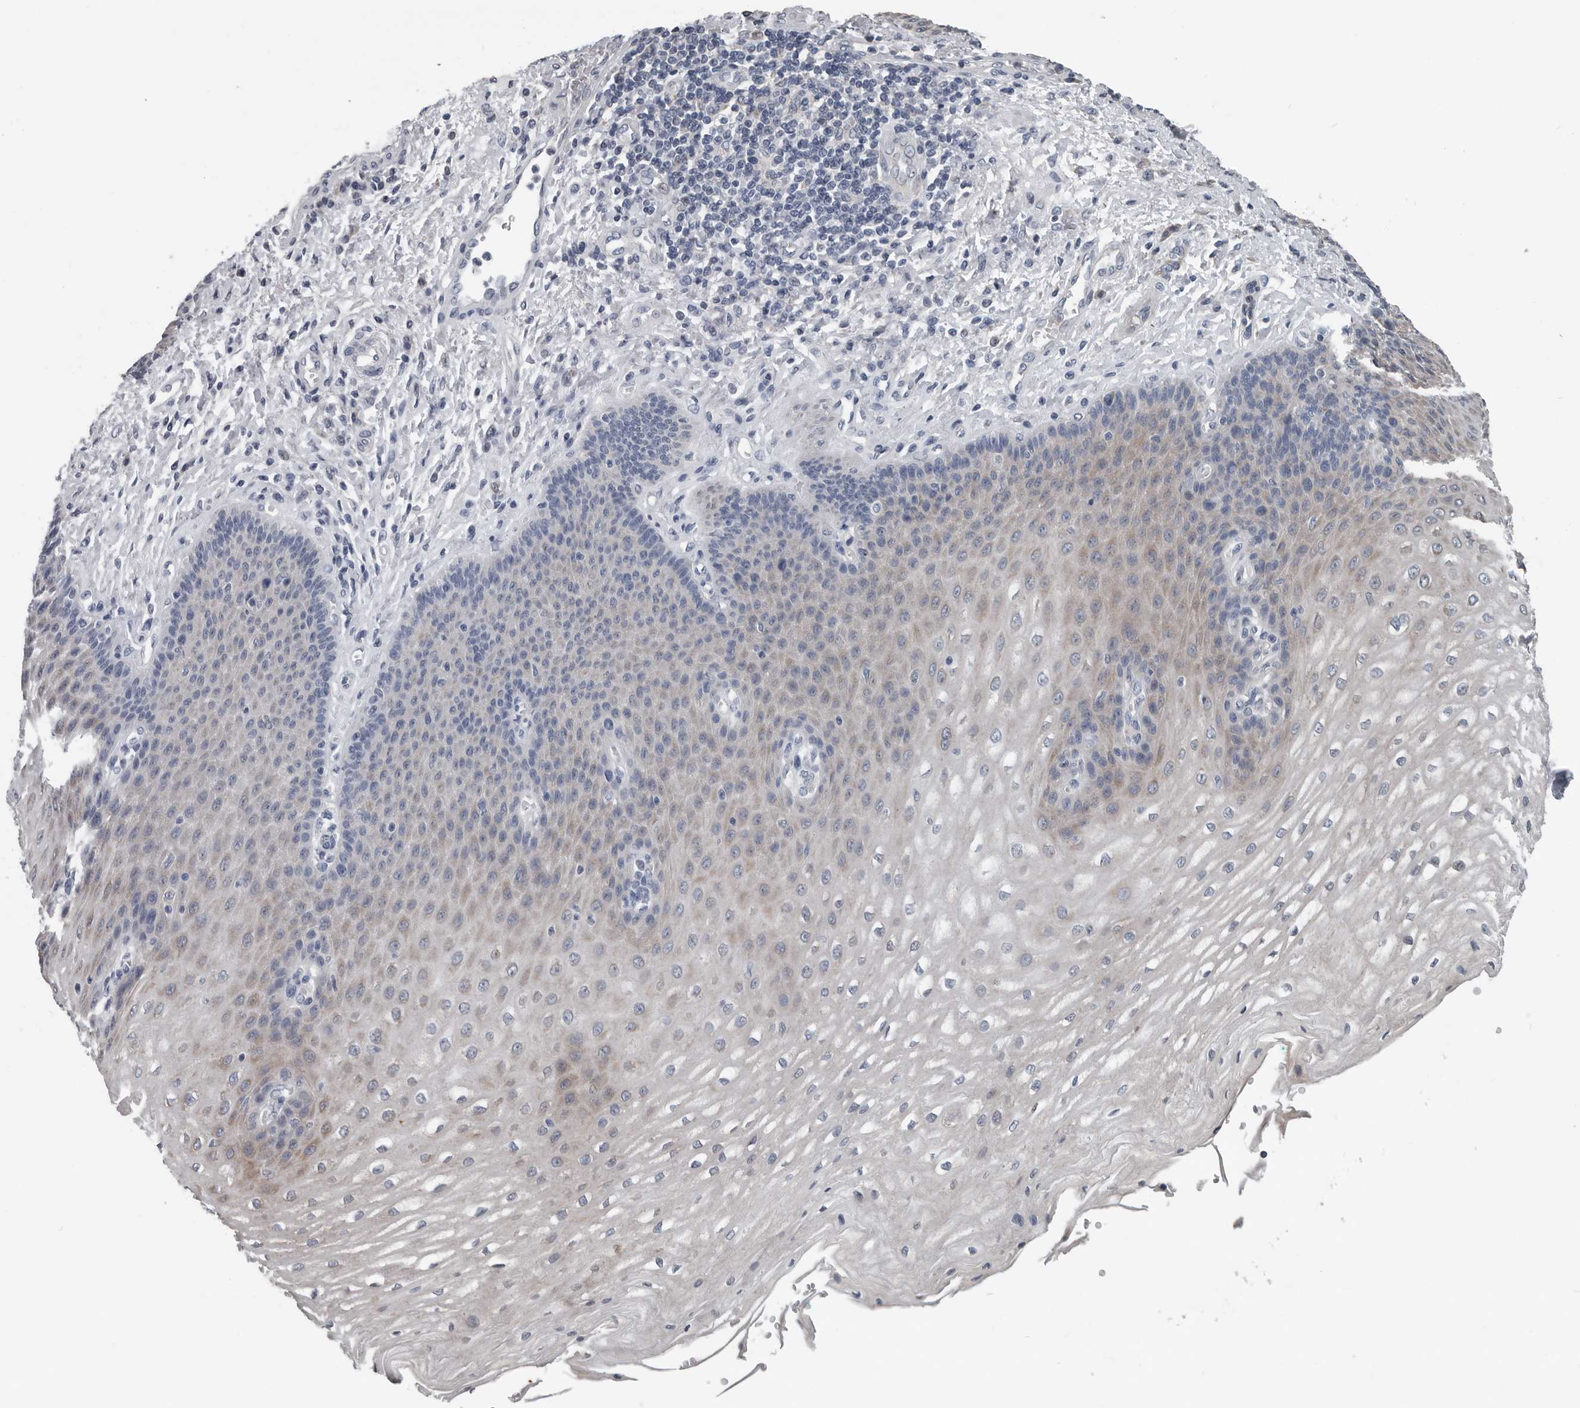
{"staining": {"intensity": "moderate", "quantity": "25%-75%", "location": "cytoplasmic/membranous"}, "tissue": "esophagus", "cell_type": "Squamous epithelial cells", "image_type": "normal", "snomed": [{"axis": "morphology", "description": "Normal tissue, NOS"}, {"axis": "topography", "description": "Esophagus"}], "caption": "This image displays IHC staining of unremarkable esophagus, with medium moderate cytoplasmic/membranous staining in about 25%-75% of squamous epithelial cells.", "gene": "TMEM199", "patient": {"sex": "male", "age": 54}}